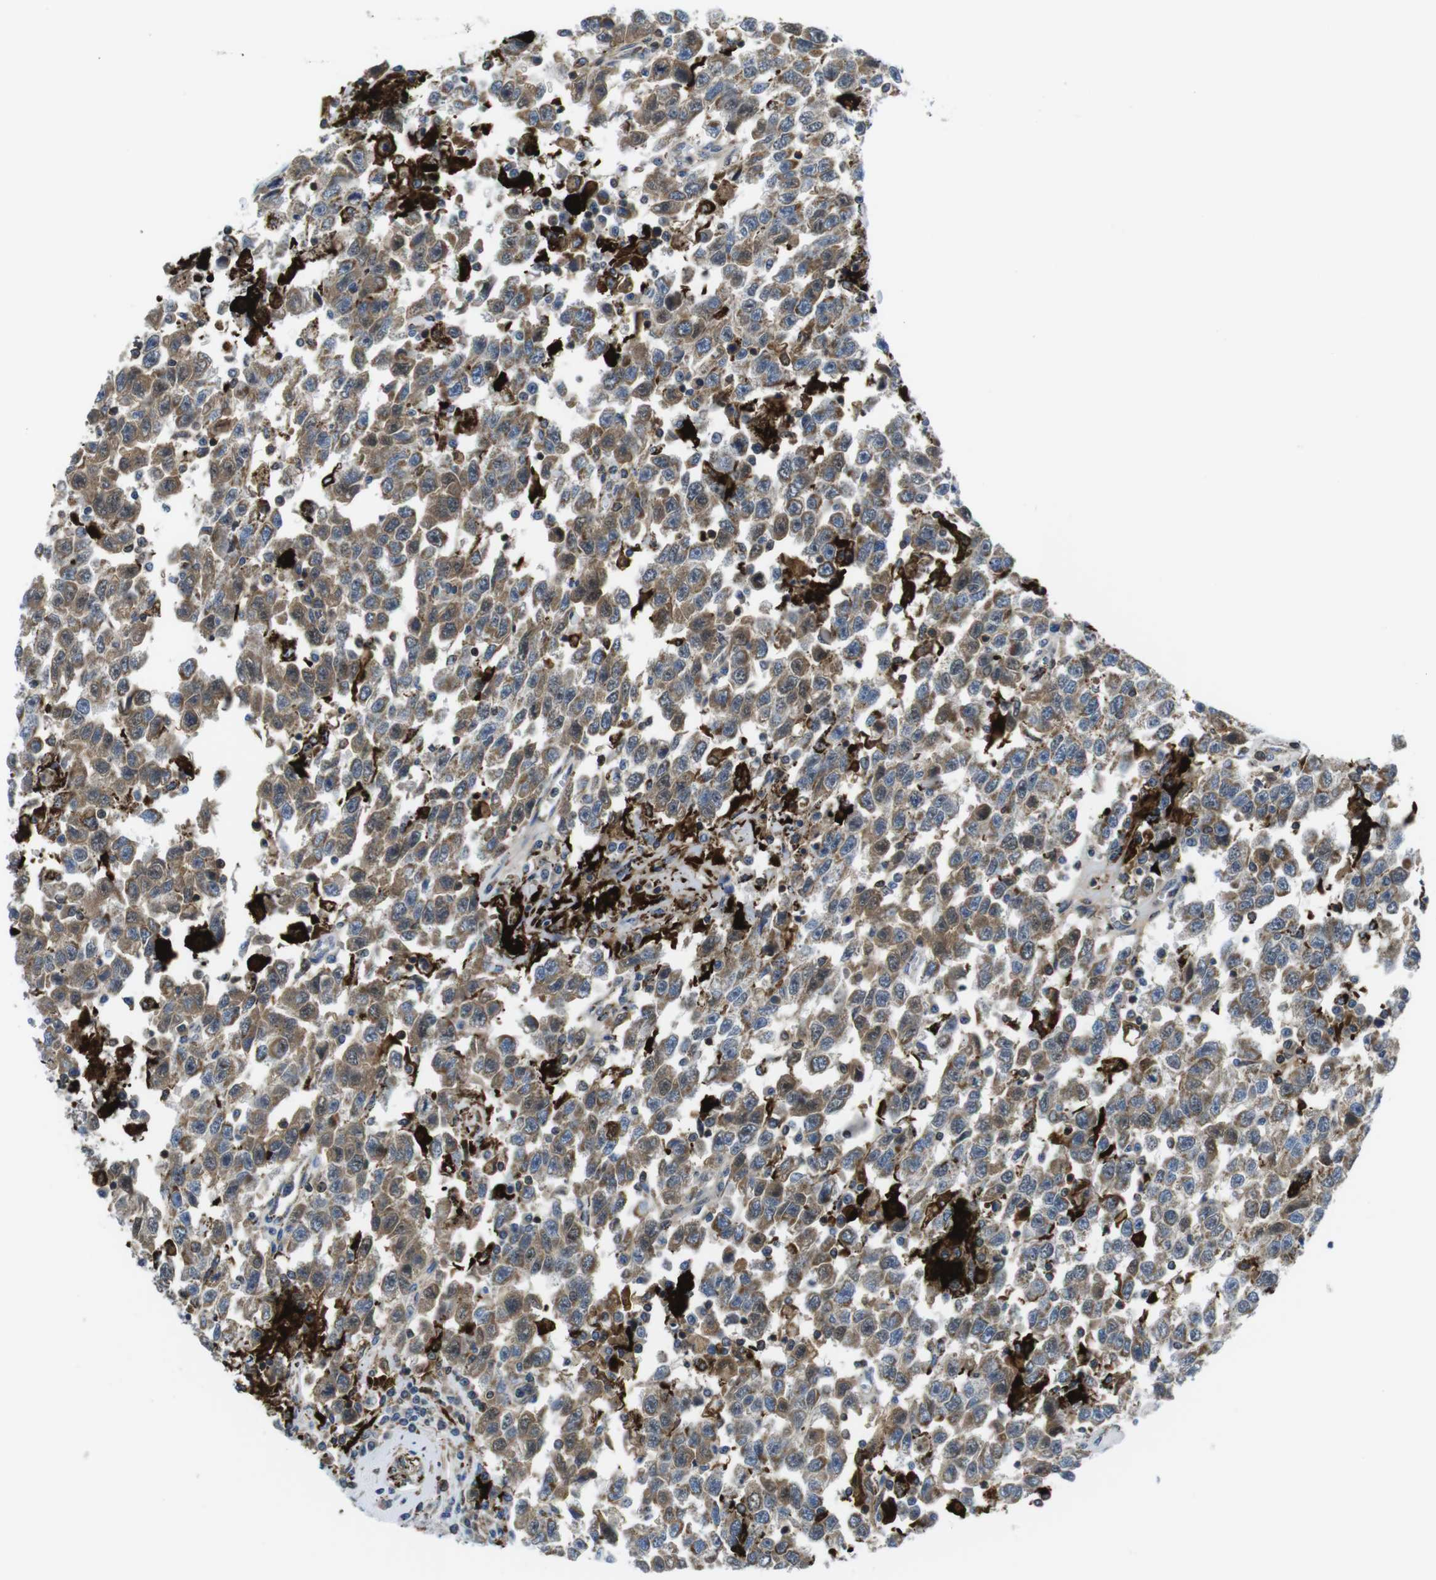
{"staining": {"intensity": "moderate", "quantity": "25%-75%", "location": "cytoplasmic/membranous"}, "tissue": "testis cancer", "cell_type": "Tumor cells", "image_type": "cancer", "snomed": [{"axis": "morphology", "description": "Seminoma, NOS"}, {"axis": "topography", "description": "Testis"}], "caption": "IHC of testis cancer (seminoma) exhibits medium levels of moderate cytoplasmic/membranous staining in approximately 25%-75% of tumor cells. The protein is stained brown, and the nuclei are stained in blue (DAB (3,3'-diaminobenzidine) IHC with brightfield microscopy, high magnification).", "gene": "KCNE3", "patient": {"sex": "male", "age": 41}}